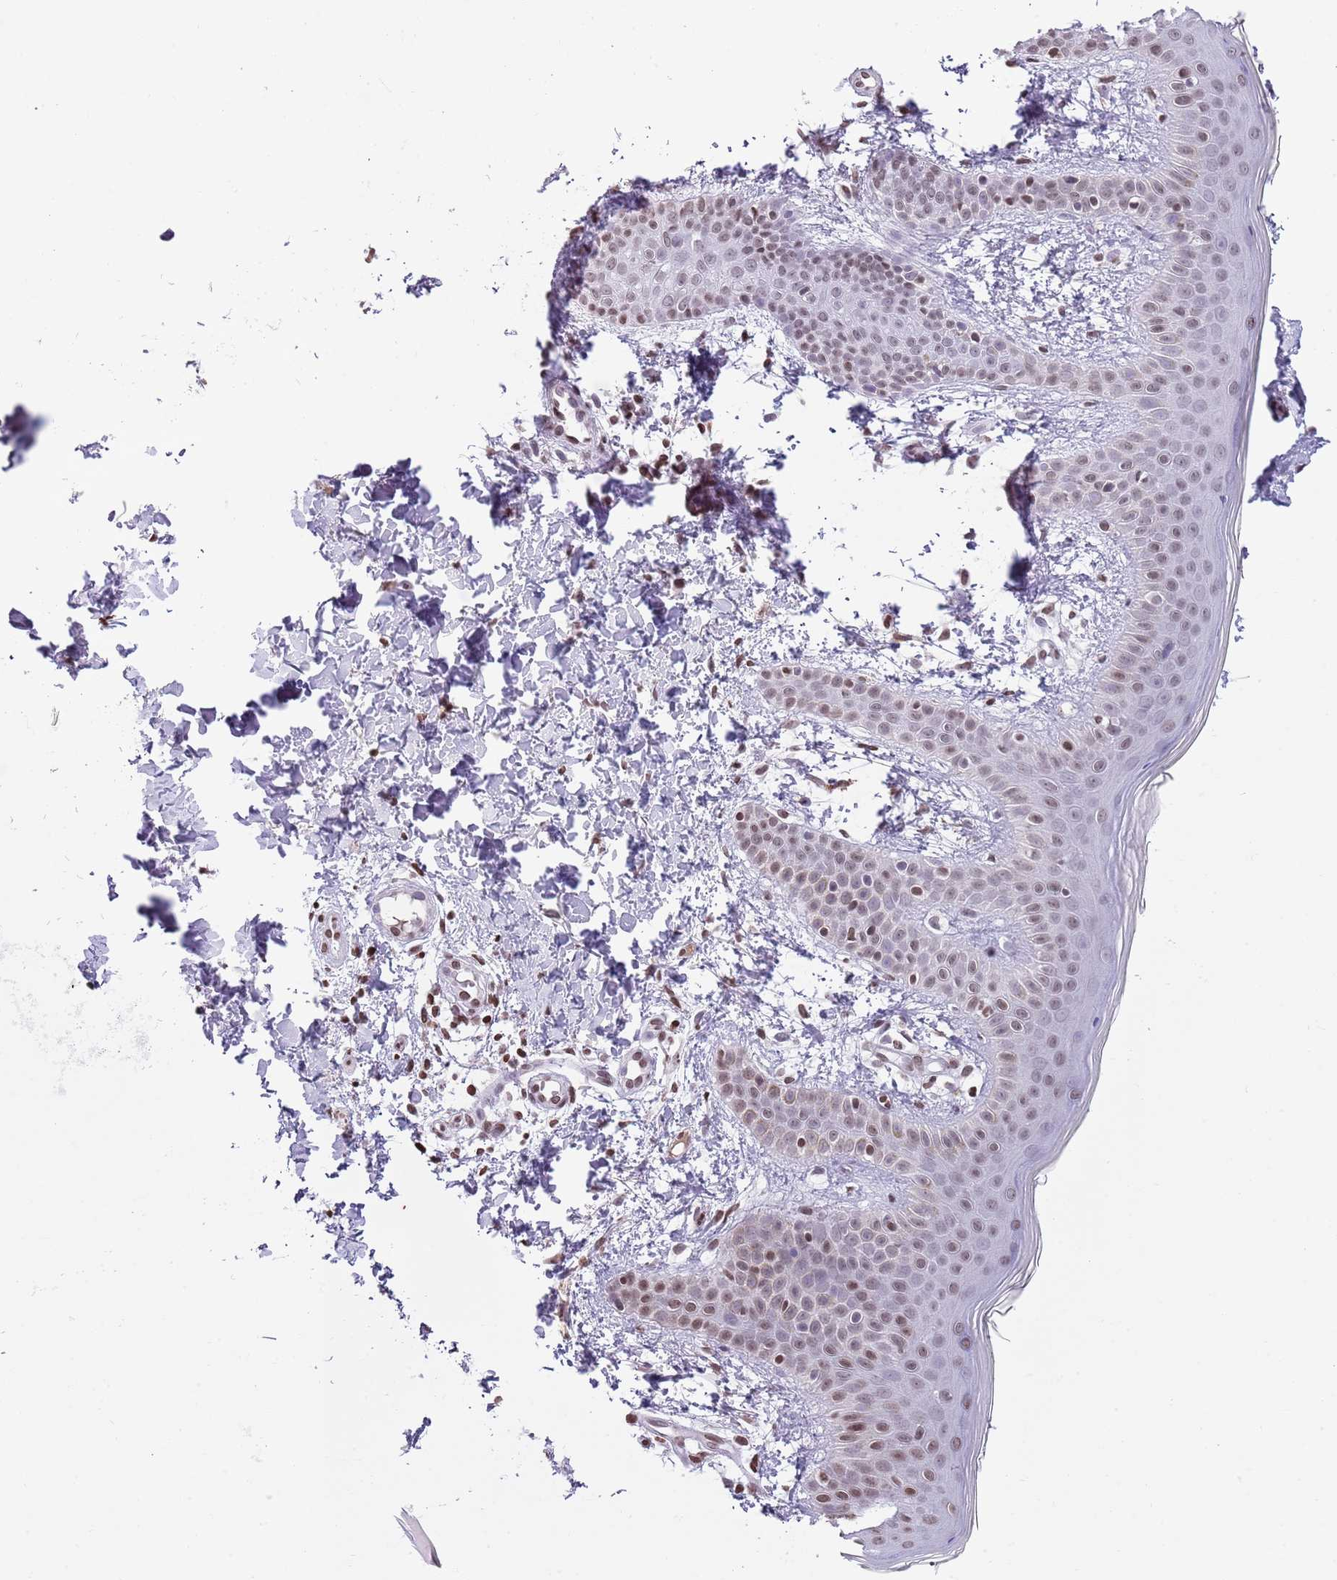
{"staining": {"intensity": "moderate", "quantity": ">75%", "location": "nuclear"}, "tissue": "skin", "cell_type": "Fibroblasts", "image_type": "normal", "snomed": [{"axis": "morphology", "description": "Normal tissue, NOS"}, {"axis": "topography", "description": "Skin"}], "caption": "This histopathology image displays immunohistochemistry staining of unremarkable human skin, with medium moderate nuclear staining in about >75% of fibroblasts.", "gene": "KPNA3", "patient": {"sex": "male", "age": 36}}